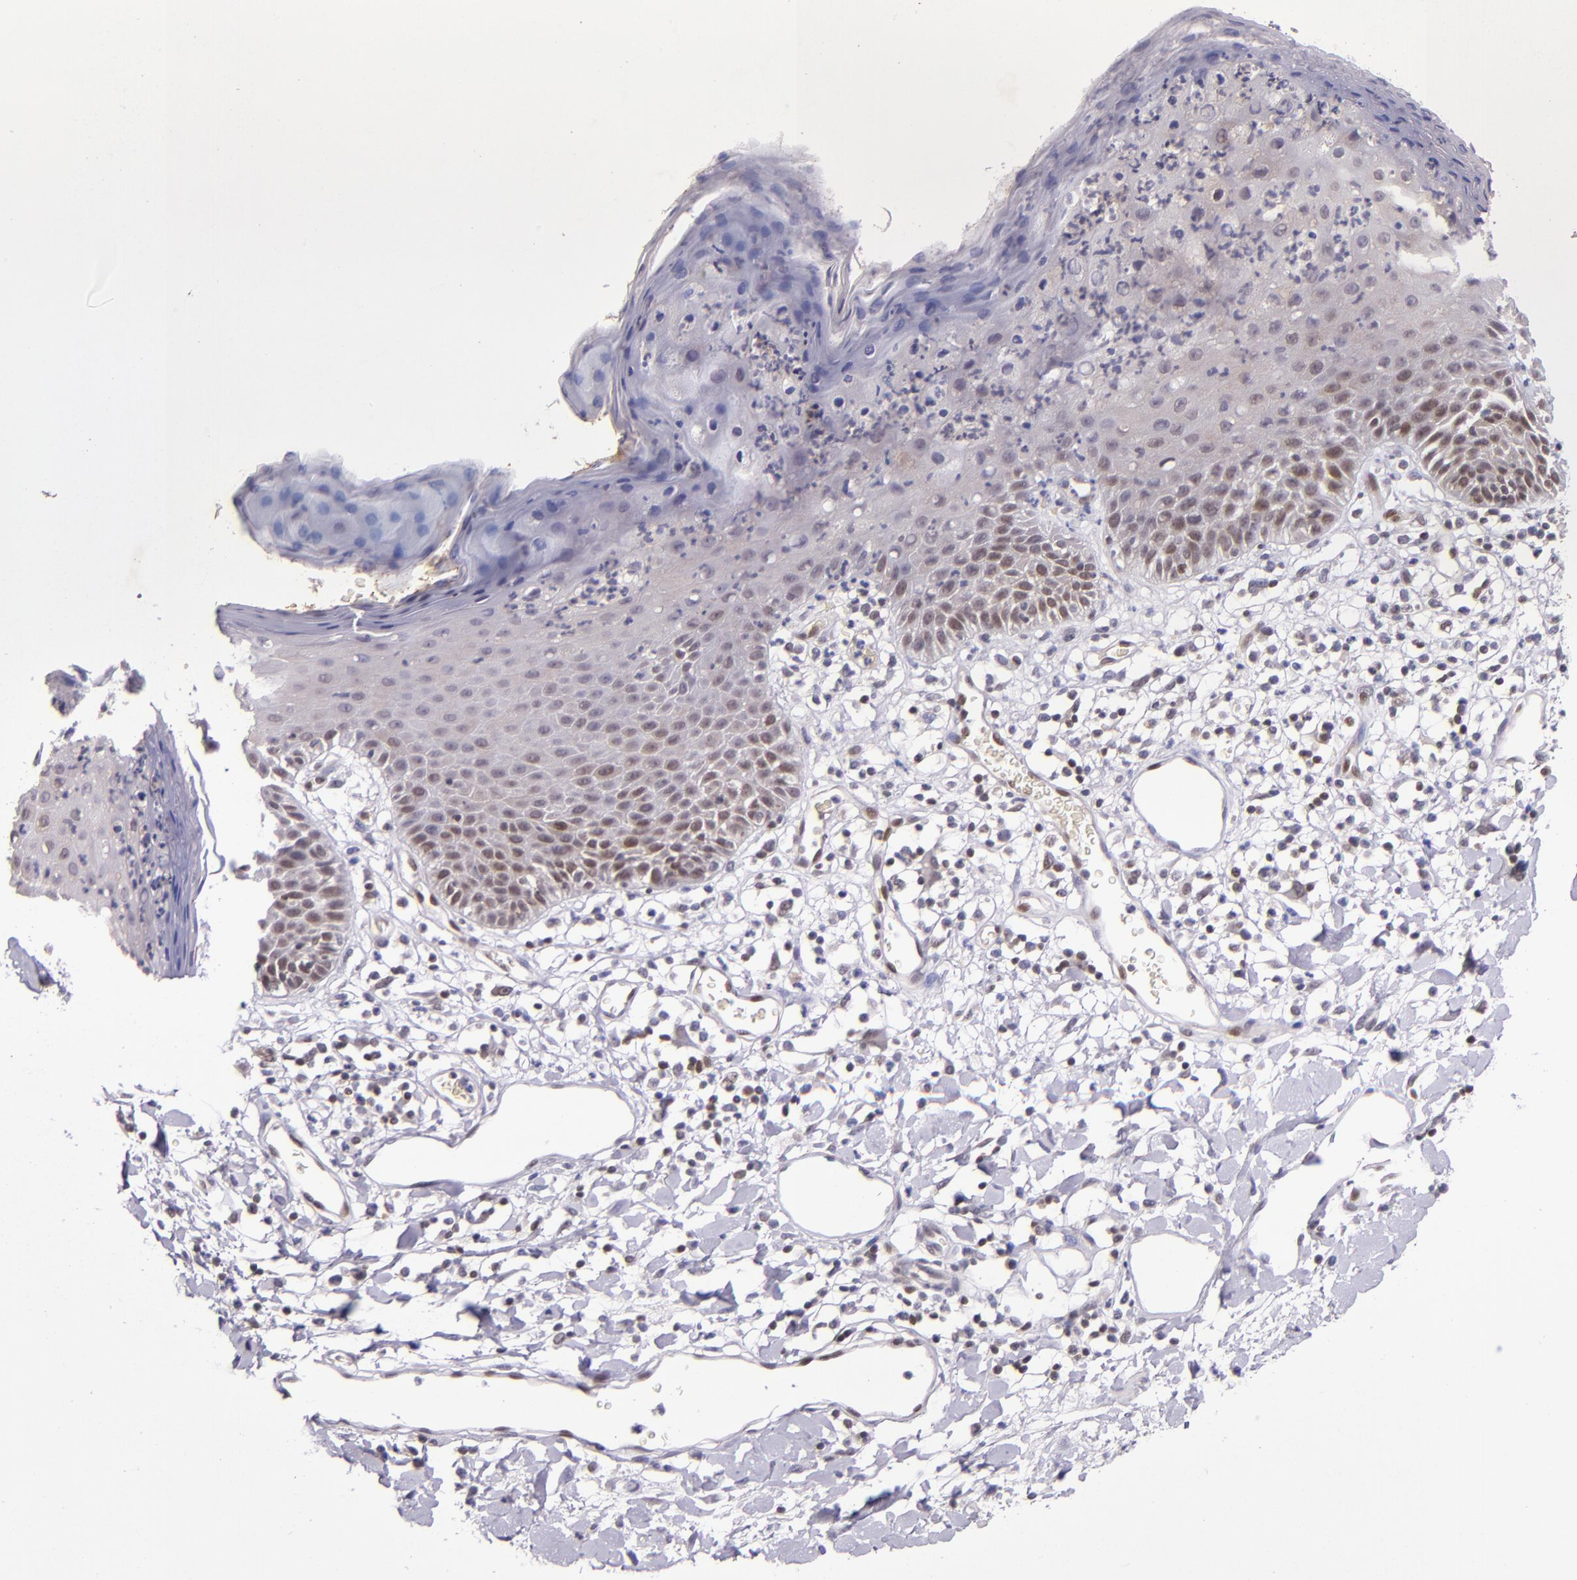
{"staining": {"intensity": "strong", "quantity": ">75%", "location": "cytoplasmic/membranous,nuclear"}, "tissue": "skin", "cell_type": "Epidermal cells", "image_type": "normal", "snomed": [{"axis": "morphology", "description": "Normal tissue, NOS"}, {"axis": "topography", "description": "Vulva"}, {"axis": "topography", "description": "Peripheral nerve tissue"}], "caption": "Immunohistochemical staining of normal skin displays strong cytoplasmic/membranous,nuclear protein positivity in approximately >75% of epidermal cells. (brown staining indicates protein expression, while blue staining denotes nuclei).", "gene": "MGMT", "patient": {"sex": "female", "age": 68}}